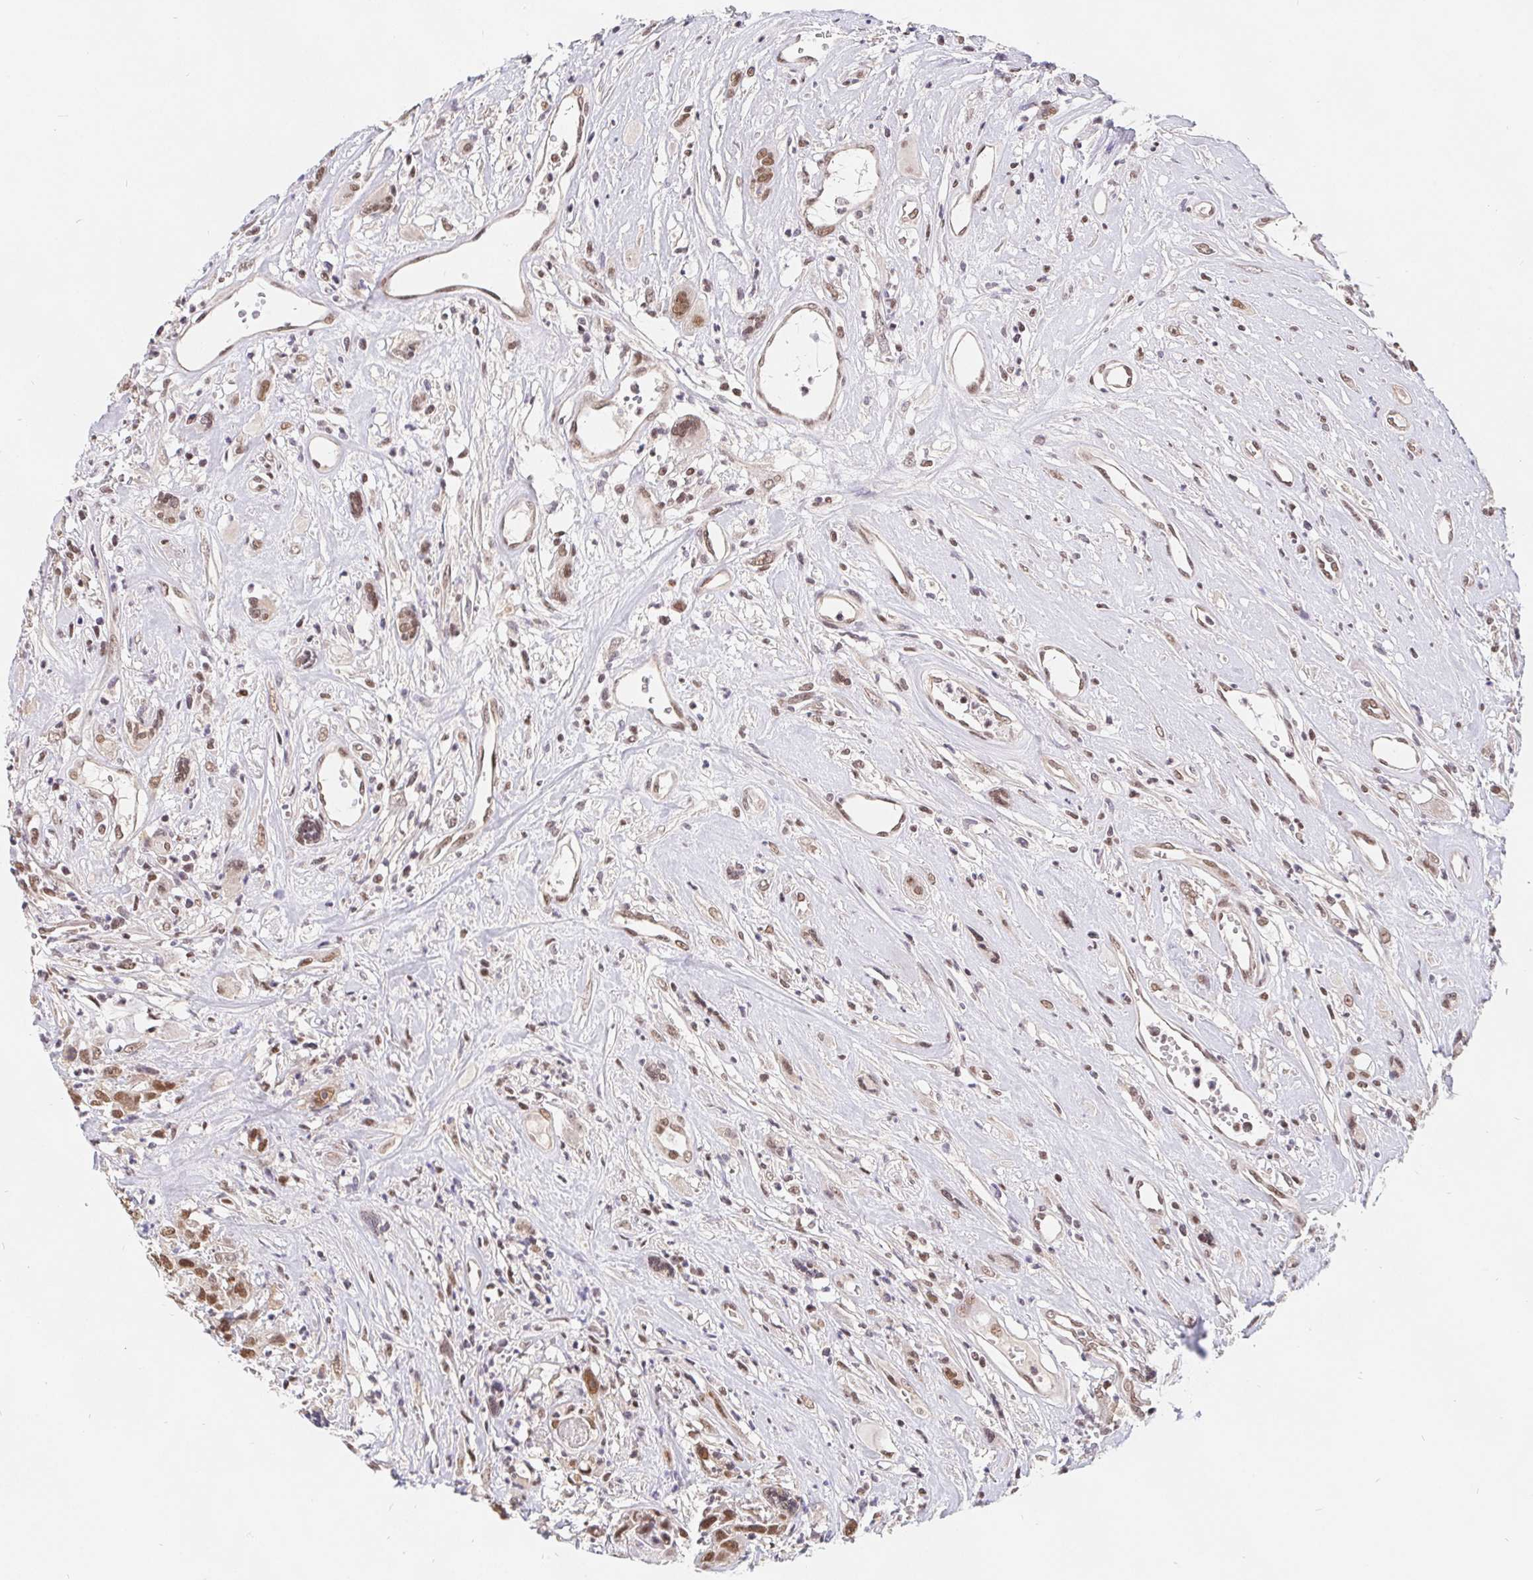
{"staining": {"intensity": "moderate", "quantity": ">75%", "location": "nuclear"}, "tissue": "head and neck cancer", "cell_type": "Tumor cells", "image_type": "cancer", "snomed": [{"axis": "morphology", "description": "Squamous cell carcinoma, NOS"}, {"axis": "topography", "description": "Head-Neck"}], "caption": "Head and neck cancer (squamous cell carcinoma) tissue displays moderate nuclear staining in approximately >75% of tumor cells", "gene": "POU2F1", "patient": {"sex": "male", "age": 57}}